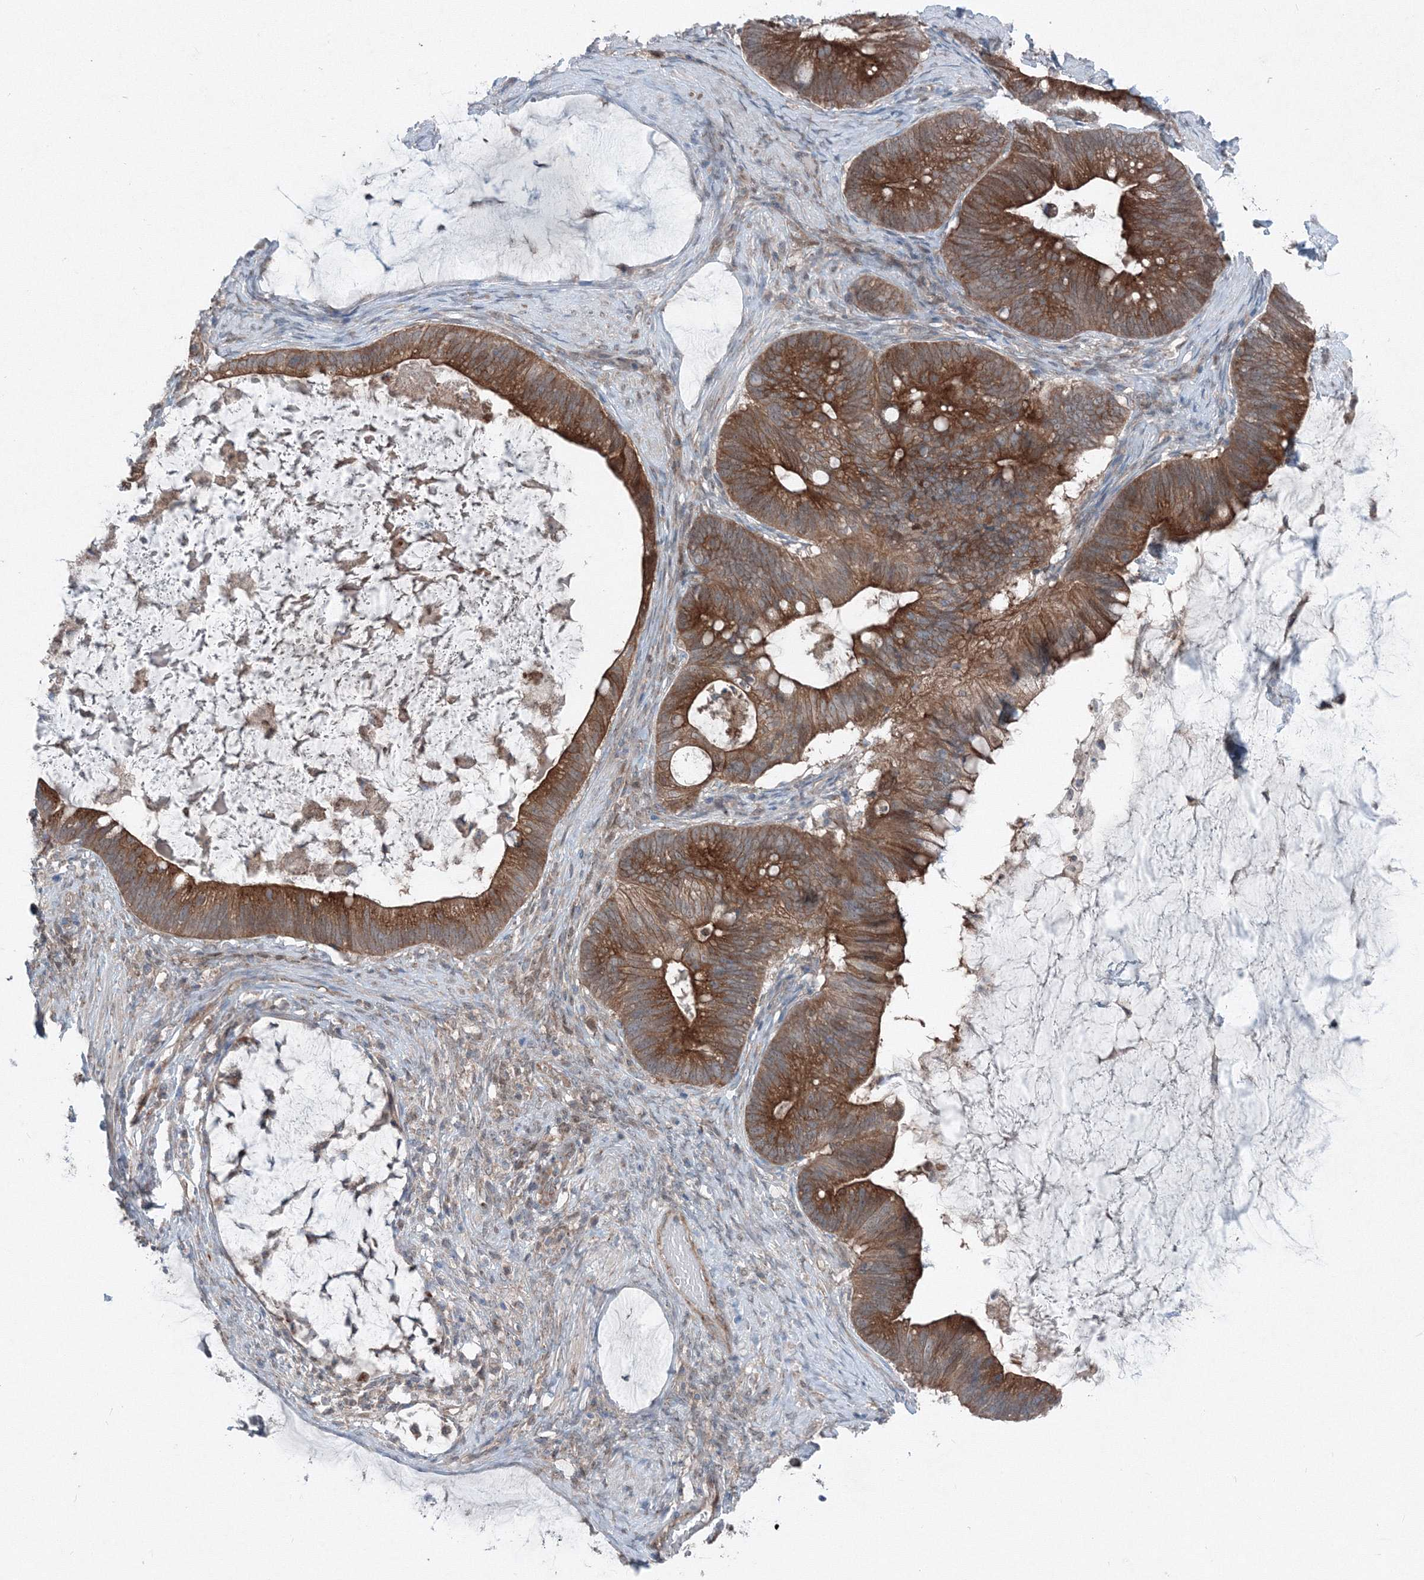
{"staining": {"intensity": "strong", "quantity": ">75%", "location": "cytoplasmic/membranous"}, "tissue": "ovarian cancer", "cell_type": "Tumor cells", "image_type": "cancer", "snomed": [{"axis": "morphology", "description": "Cystadenocarcinoma, mucinous, NOS"}, {"axis": "topography", "description": "Ovary"}], "caption": "This micrograph shows ovarian mucinous cystadenocarcinoma stained with immunohistochemistry (IHC) to label a protein in brown. The cytoplasmic/membranous of tumor cells show strong positivity for the protein. Nuclei are counter-stained blue.", "gene": "TPRKB", "patient": {"sex": "female", "age": 61}}